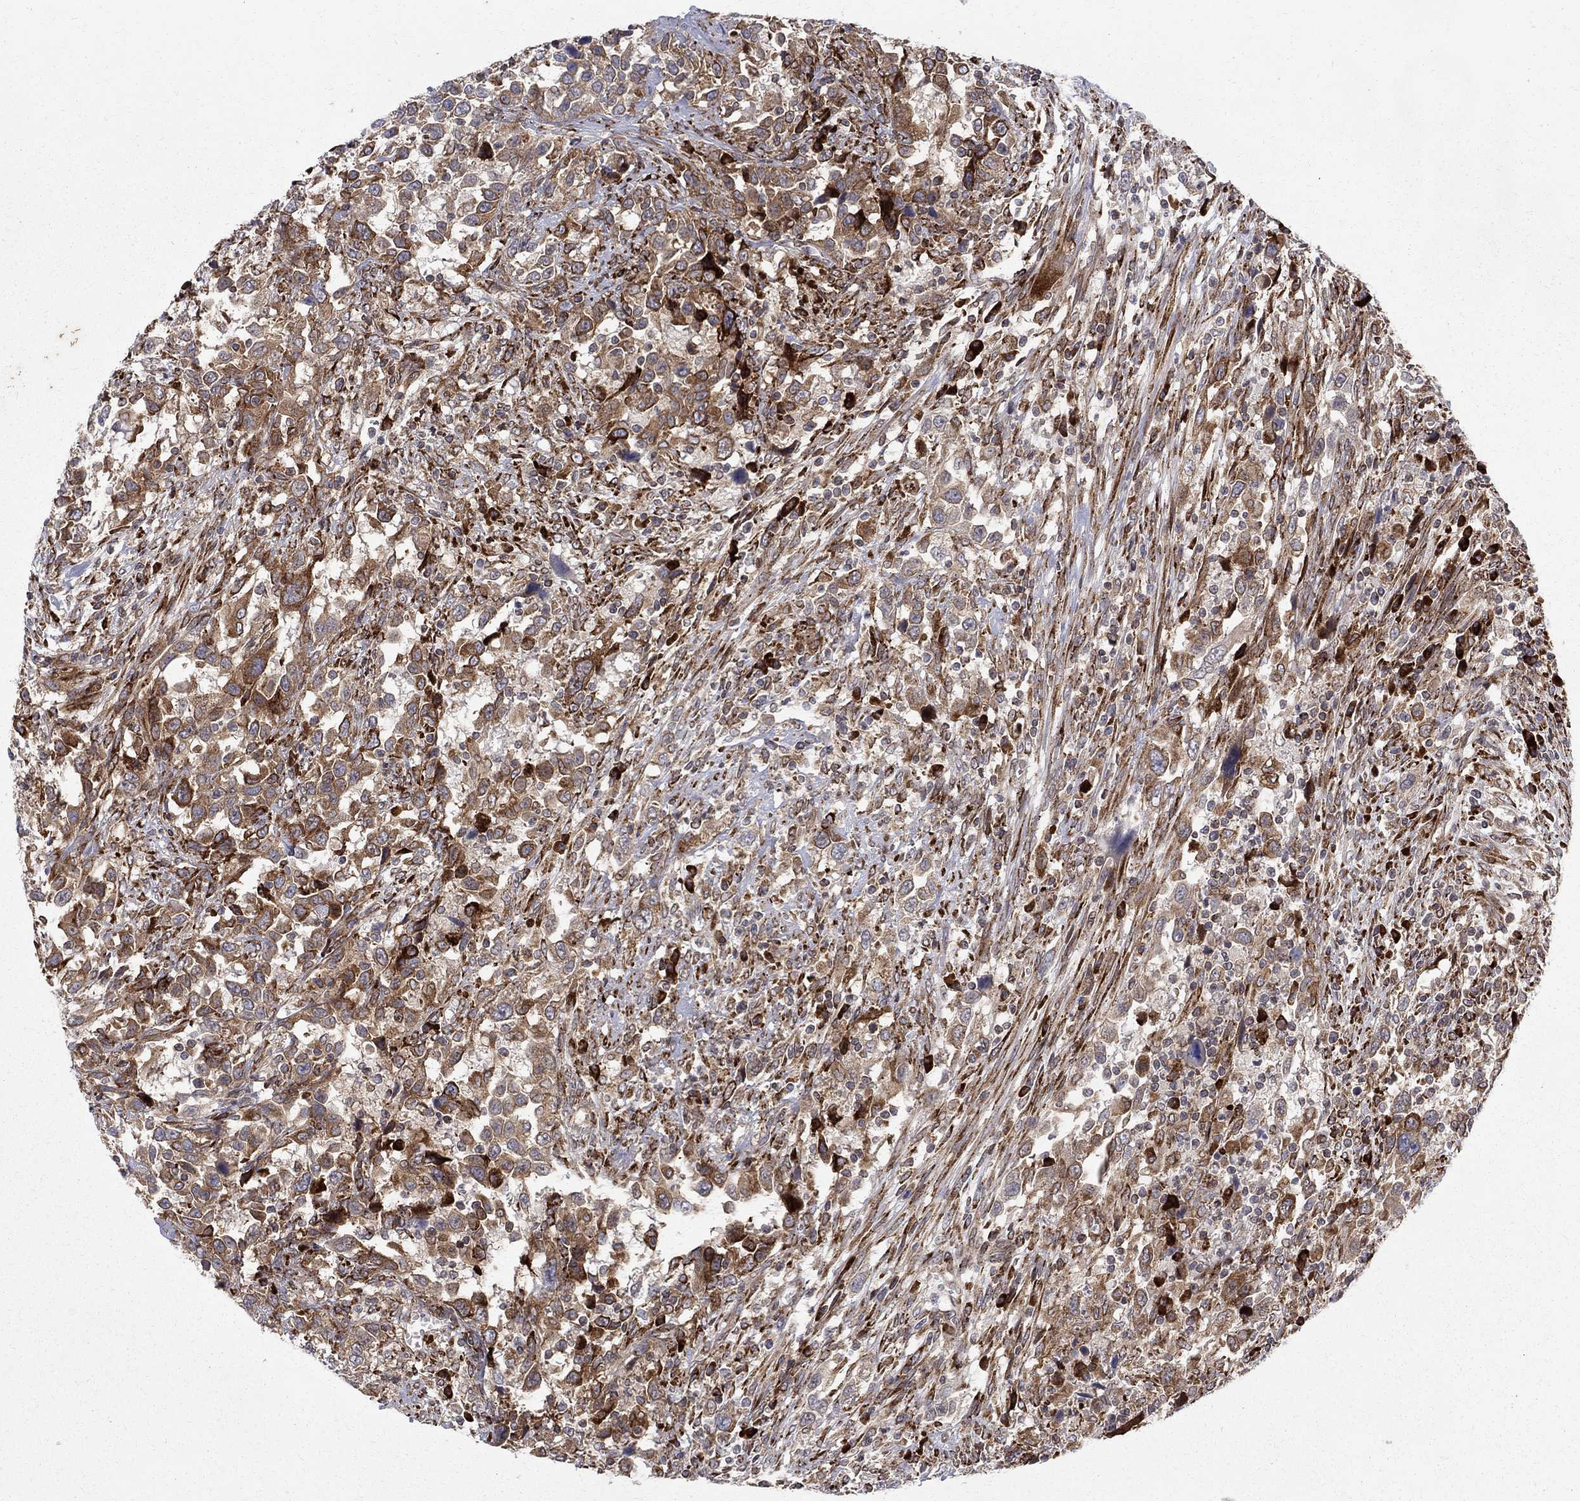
{"staining": {"intensity": "strong", "quantity": "<25%", "location": "cytoplasmic/membranous,nuclear"}, "tissue": "urothelial cancer", "cell_type": "Tumor cells", "image_type": "cancer", "snomed": [{"axis": "morphology", "description": "Urothelial carcinoma, NOS"}, {"axis": "morphology", "description": "Urothelial carcinoma, High grade"}, {"axis": "topography", "description": "Urinary bladder"}], "caption": "Human urothelial cancer stained for a protein (brown) demonstrates strong cytoplasmic/membranous and nuclear positive staining in approximately <25% of tumor cells.", "gene": "CAB39L", "patient": {"sex": "female", "age": 64}}